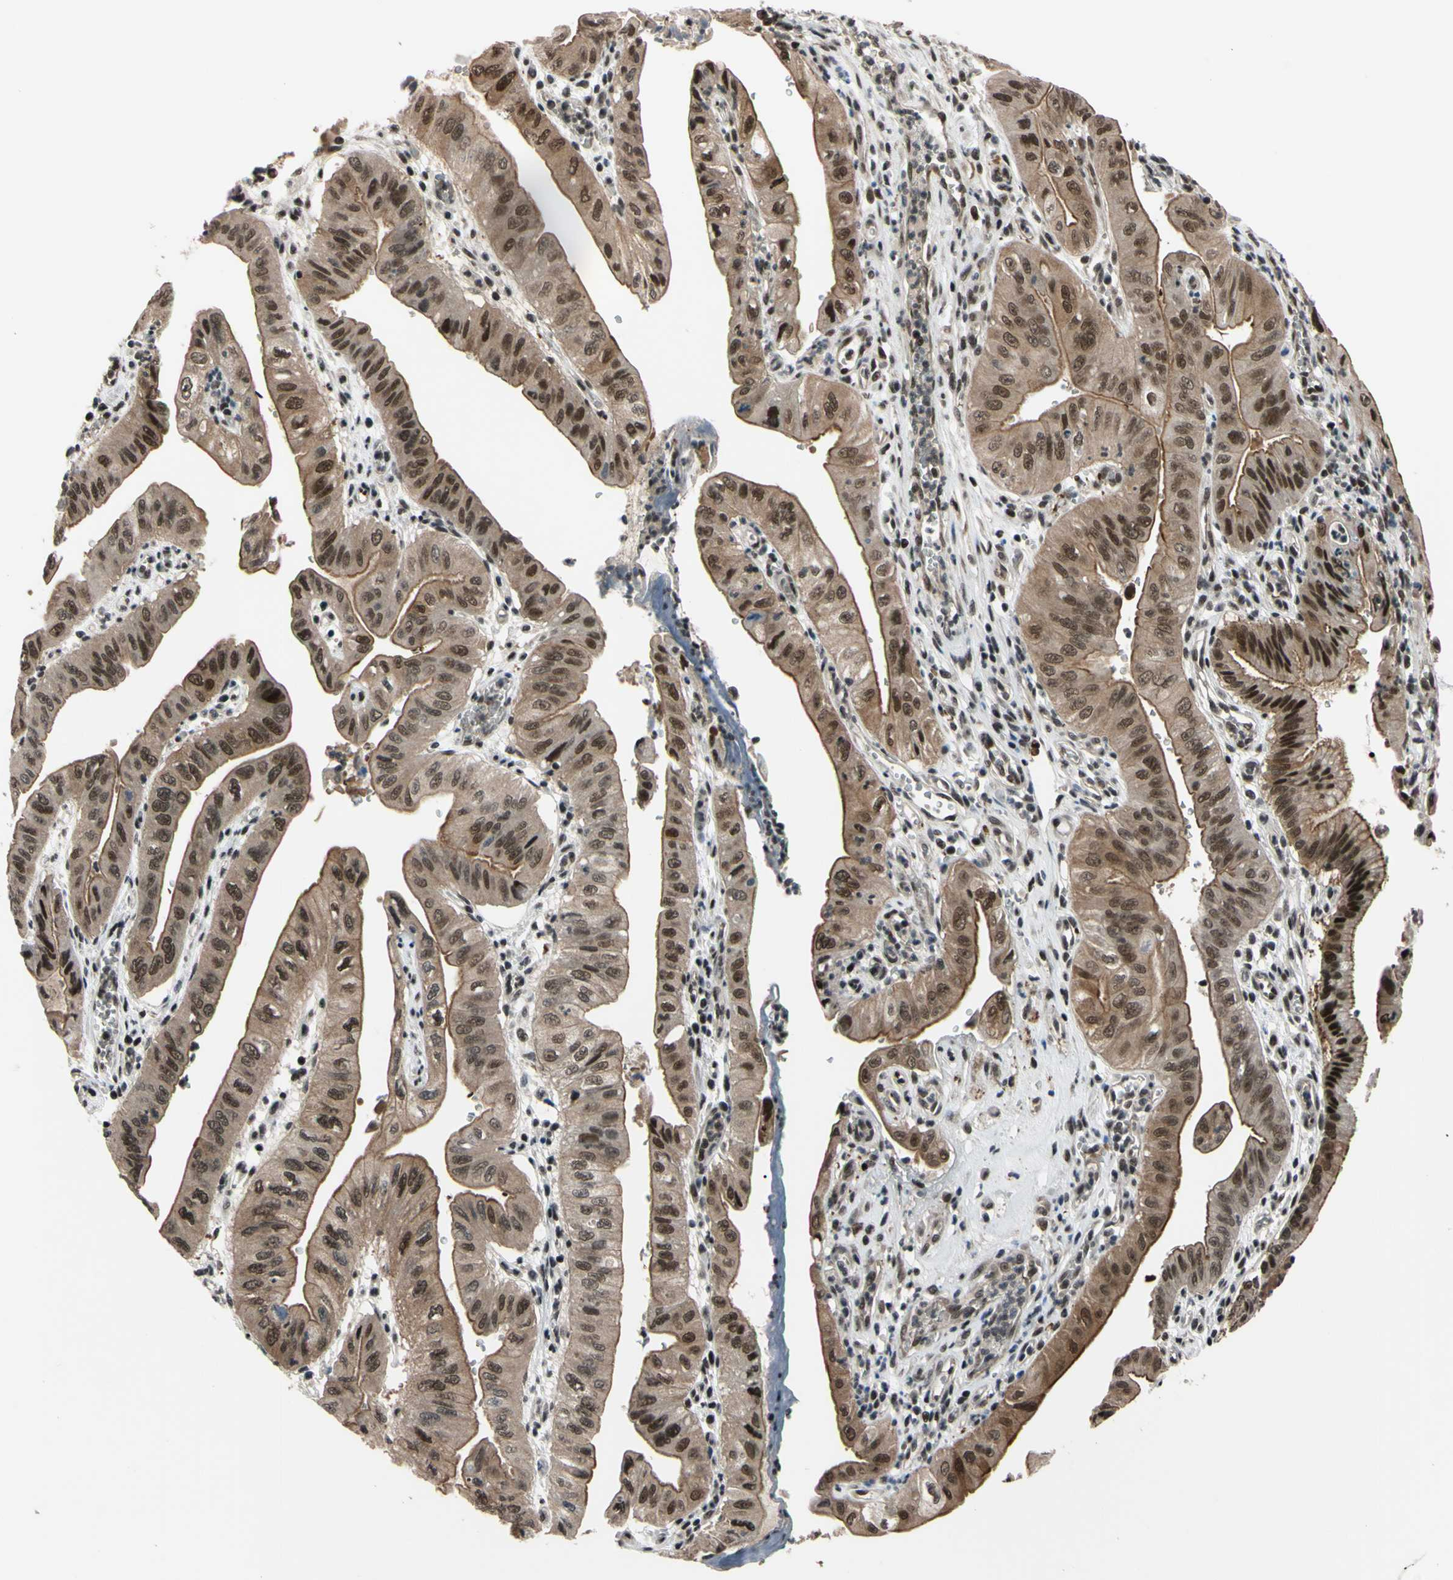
{"staining": {"intensity": "moderate", "quantity": ">75%", "location": "cytoplasmic/membranous,nuclear"}, "tissue": "pancreatic cancer", "cell_type": "Tumor cells", "image_type": "cancer", "snomed": [{"axis": "morphology", "description": "Normal tissue, NOS"}, {"axis": "topography", "description": "Lymph node"}], "caption": "Immunohistochemistry image of pancreatic cancer stained for a protein (brown), which displays medium levels of moderate cytoplasmic/membranous and nuclear positivity in approximately >75% of tumor cells.", "gene": "THAP12", "patient": {"sex": "male", "age": 50}}